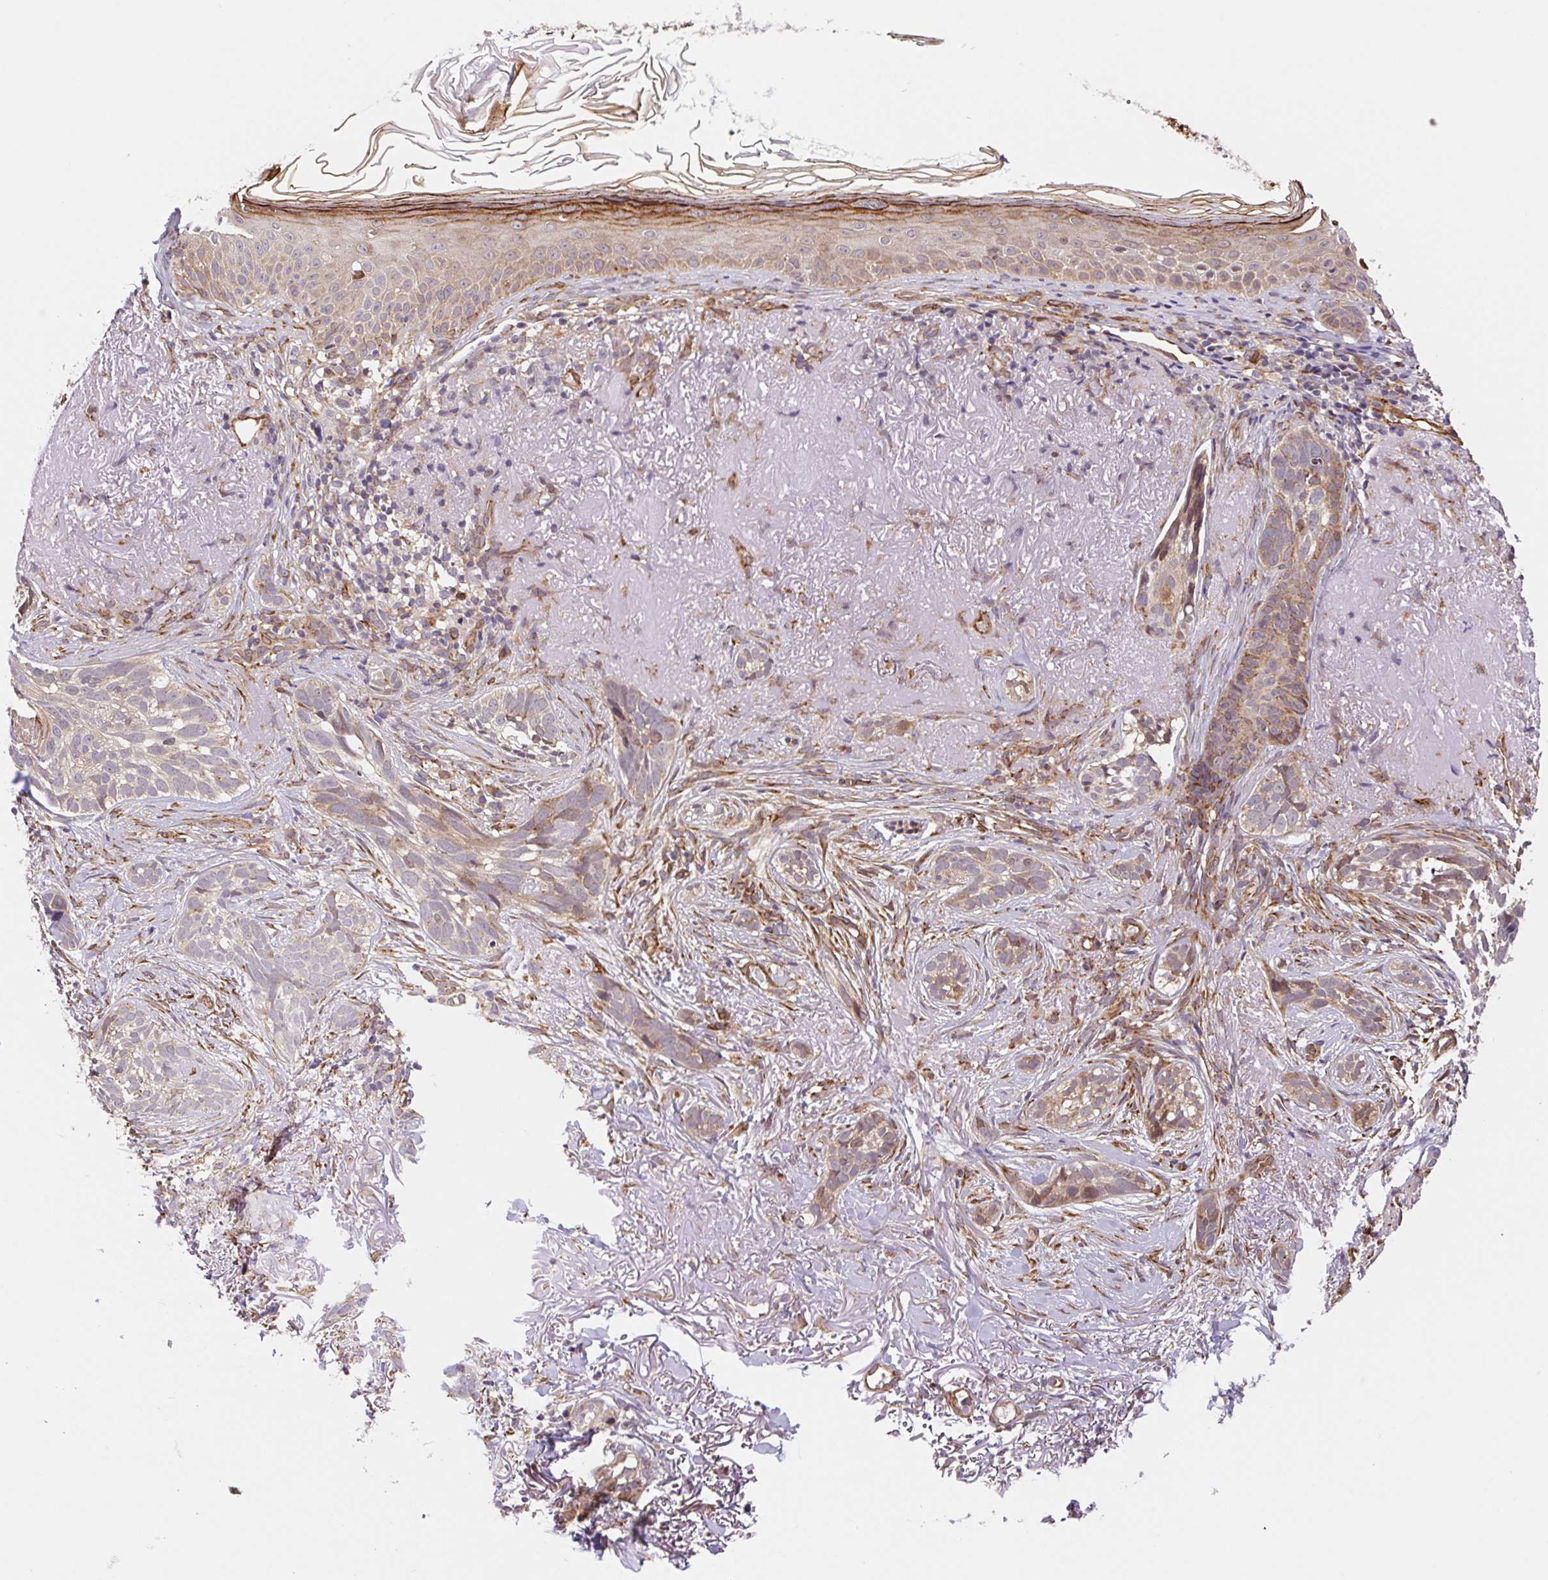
{"staining": {"intensity": "weak", "quantity": "25%-75%", "location": "cytoplasmic/membranous"}, "tissue": "skin cancer", "cell_type": "Tumor cells", "image_type": "cancer", "snomed": [{"axis": "morphology", "description": "Basal cell carcinoma"}, {"axis": "morphology", "description": "BCC, high aggressive"}, {"axis": "topography", "description": "Skin"}], "caption": "Immunohistochemical staining of skin cancer (bcc,  high aggressive) demonstrates low levels of weak cytoplasmic/membranous positivity in about 25%-75% of tumor cells.", "gene": "LYPD5", "patient": {"sex": "female", "age": 86}}